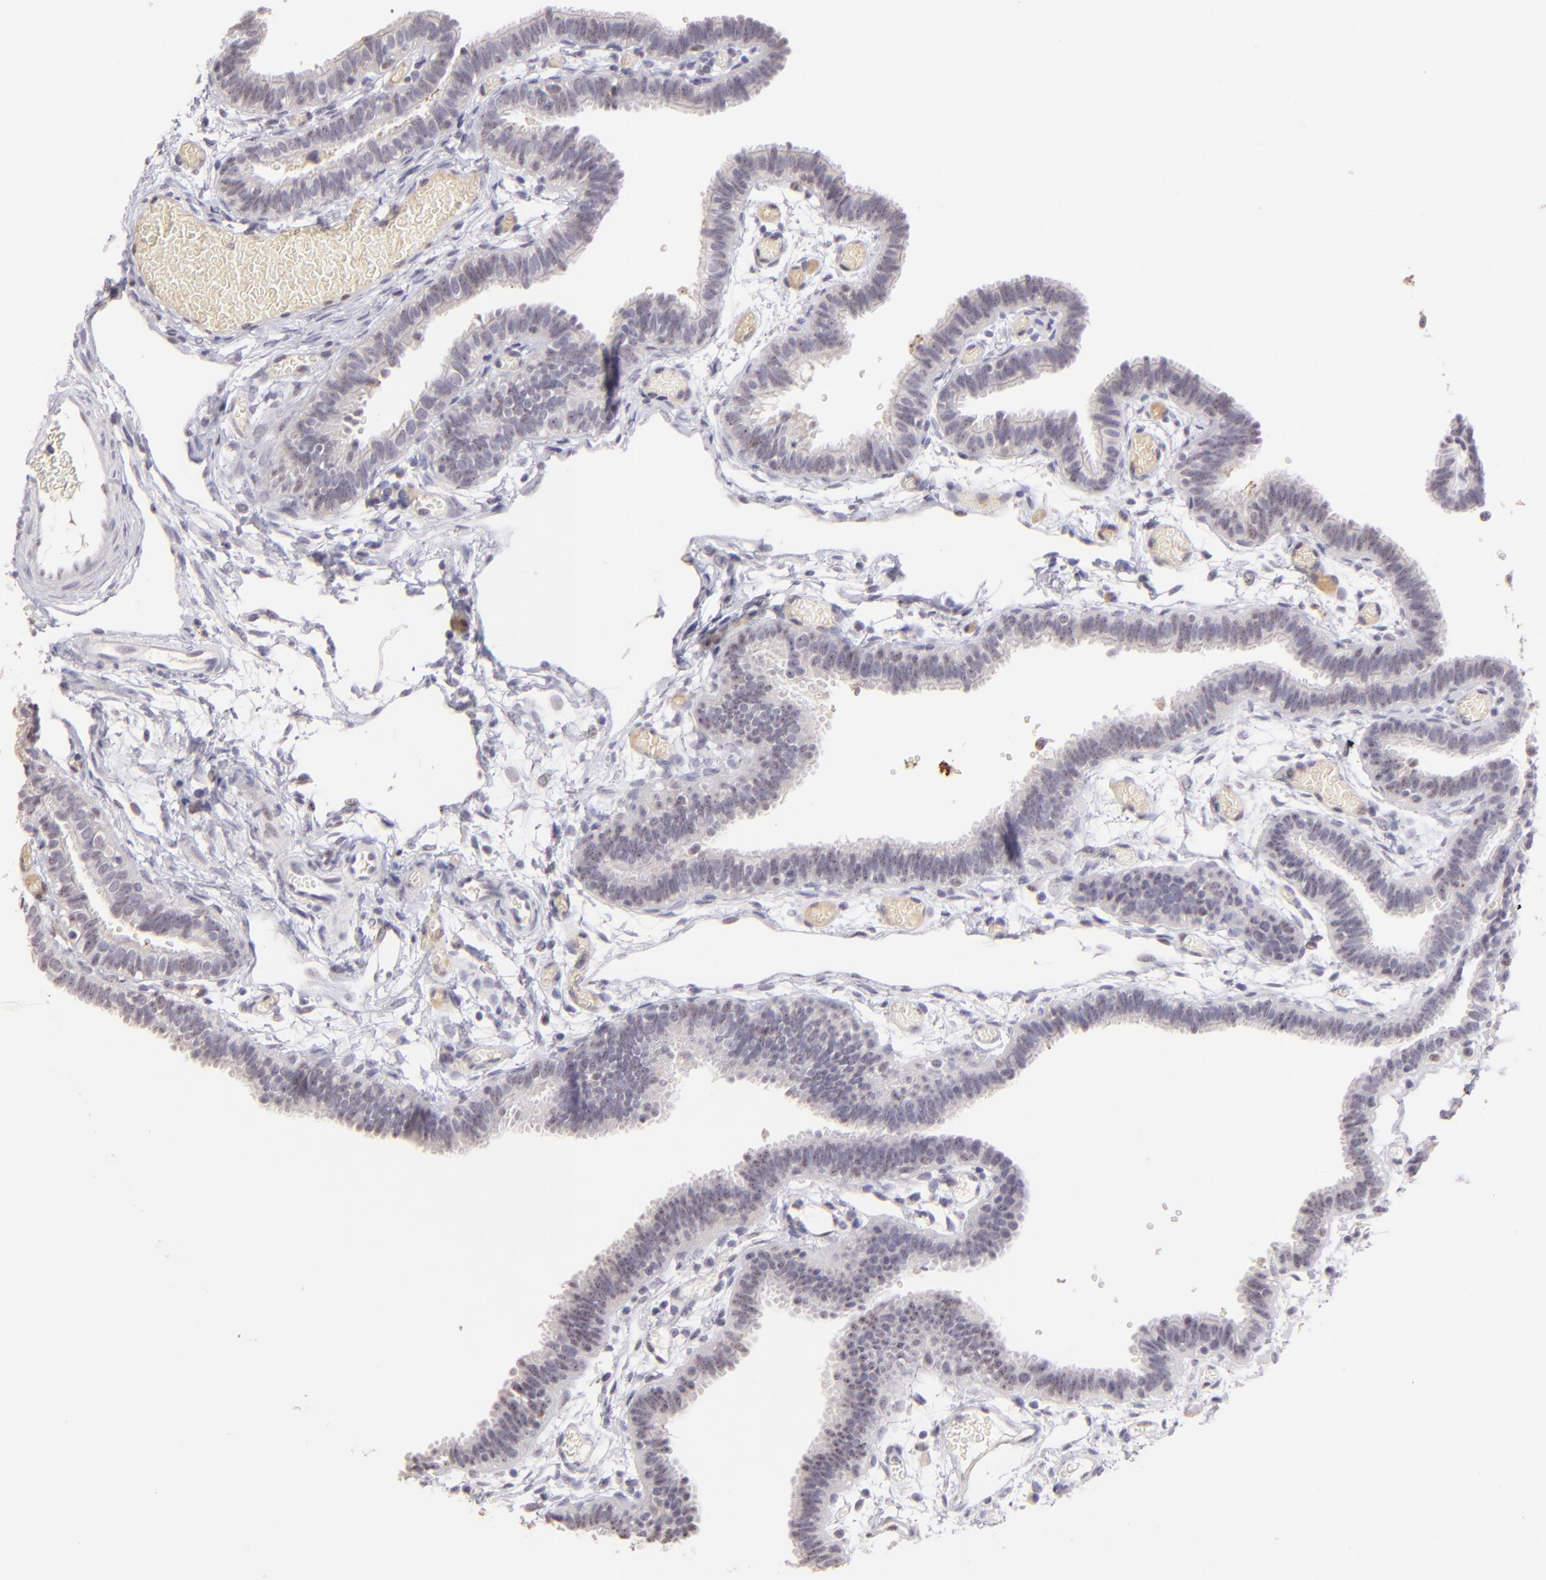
{"staining": {"intensity": "negative", "quantity": "none", "location": "none"}, "tissue": "fallopian tube", "cell_type": "Glandular cells", "image_type": "normal", "snomed": [{"axis": "morphology", "description": "Normal tissue, NOS"}, {"axis": "topography", "description": "Fallopian tube"}], "caption": "An image of human fallopian tube is negative for staining in glandular cells. The staining was performed using DAB (3,3'-diaminobenzidine) to visualize the protein expression in brown, while the nuclei were stained in blue with hematoxylin (Magnification: 20x).", "gene": "MAGEA1", "patient": {"sex": "female", "age": 29}}